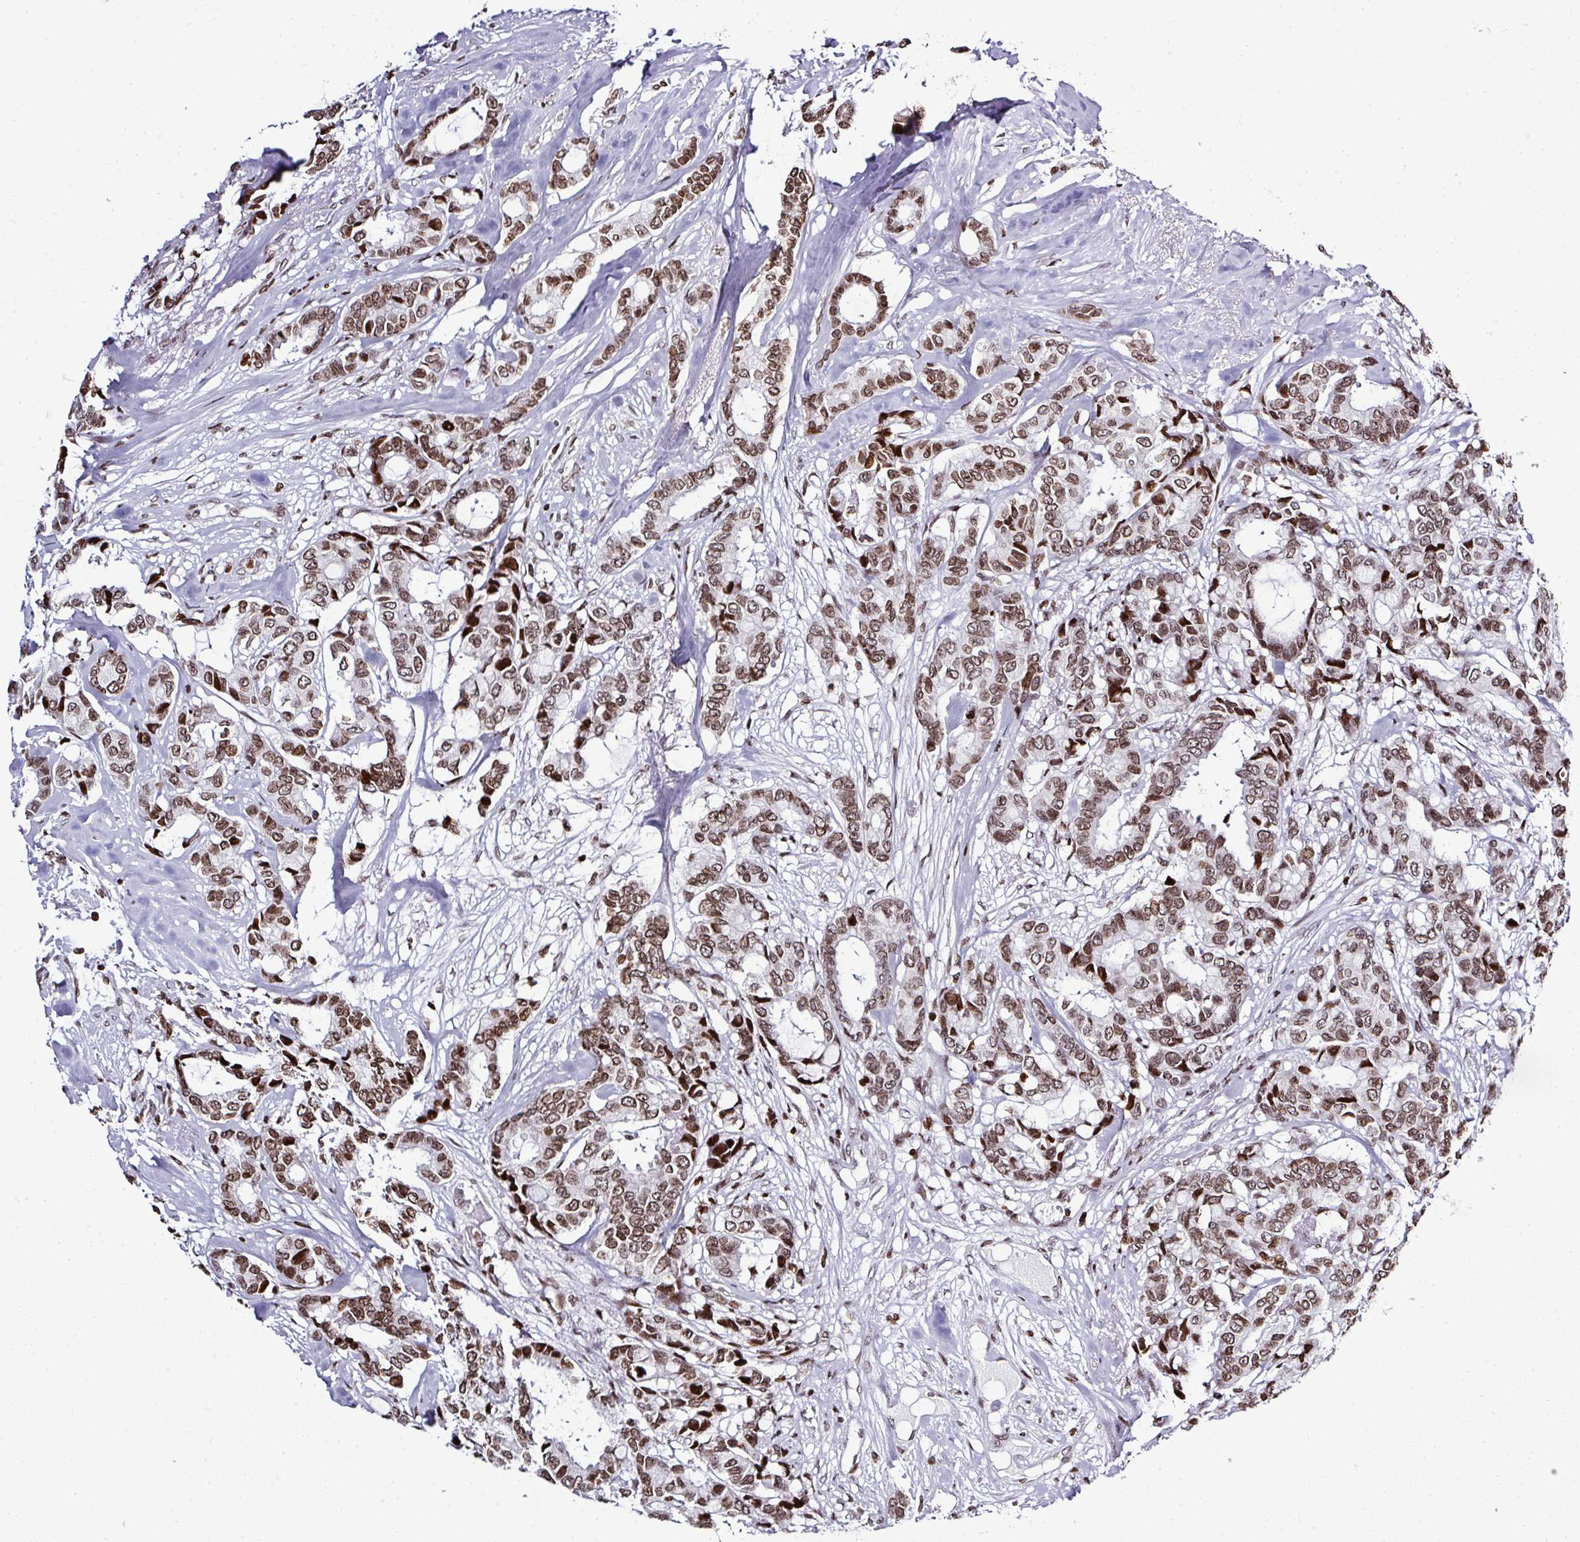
{"staining": {"intensity": "moderate", "quantity": ">75%", "location": "nuclear"}, "tissue": "breast cancer", "cell_type": "Tumor cells", "image_type": "cancer", "snomed": [{"axis": "morphology", "description": "Duct carcinoma"}, {"axis": "topography", "description": "Breast"}], "caption": "Immunohistochemical staining of human breast intraductal carcinoma exhibits medium levels of moderate nuclear expression in about >75% of tumor cells. The protein is shown in brown color, while the nuclei are stained blue.", "gene": "RASL11A", "patient": {"sex": "female", "age": 87}}